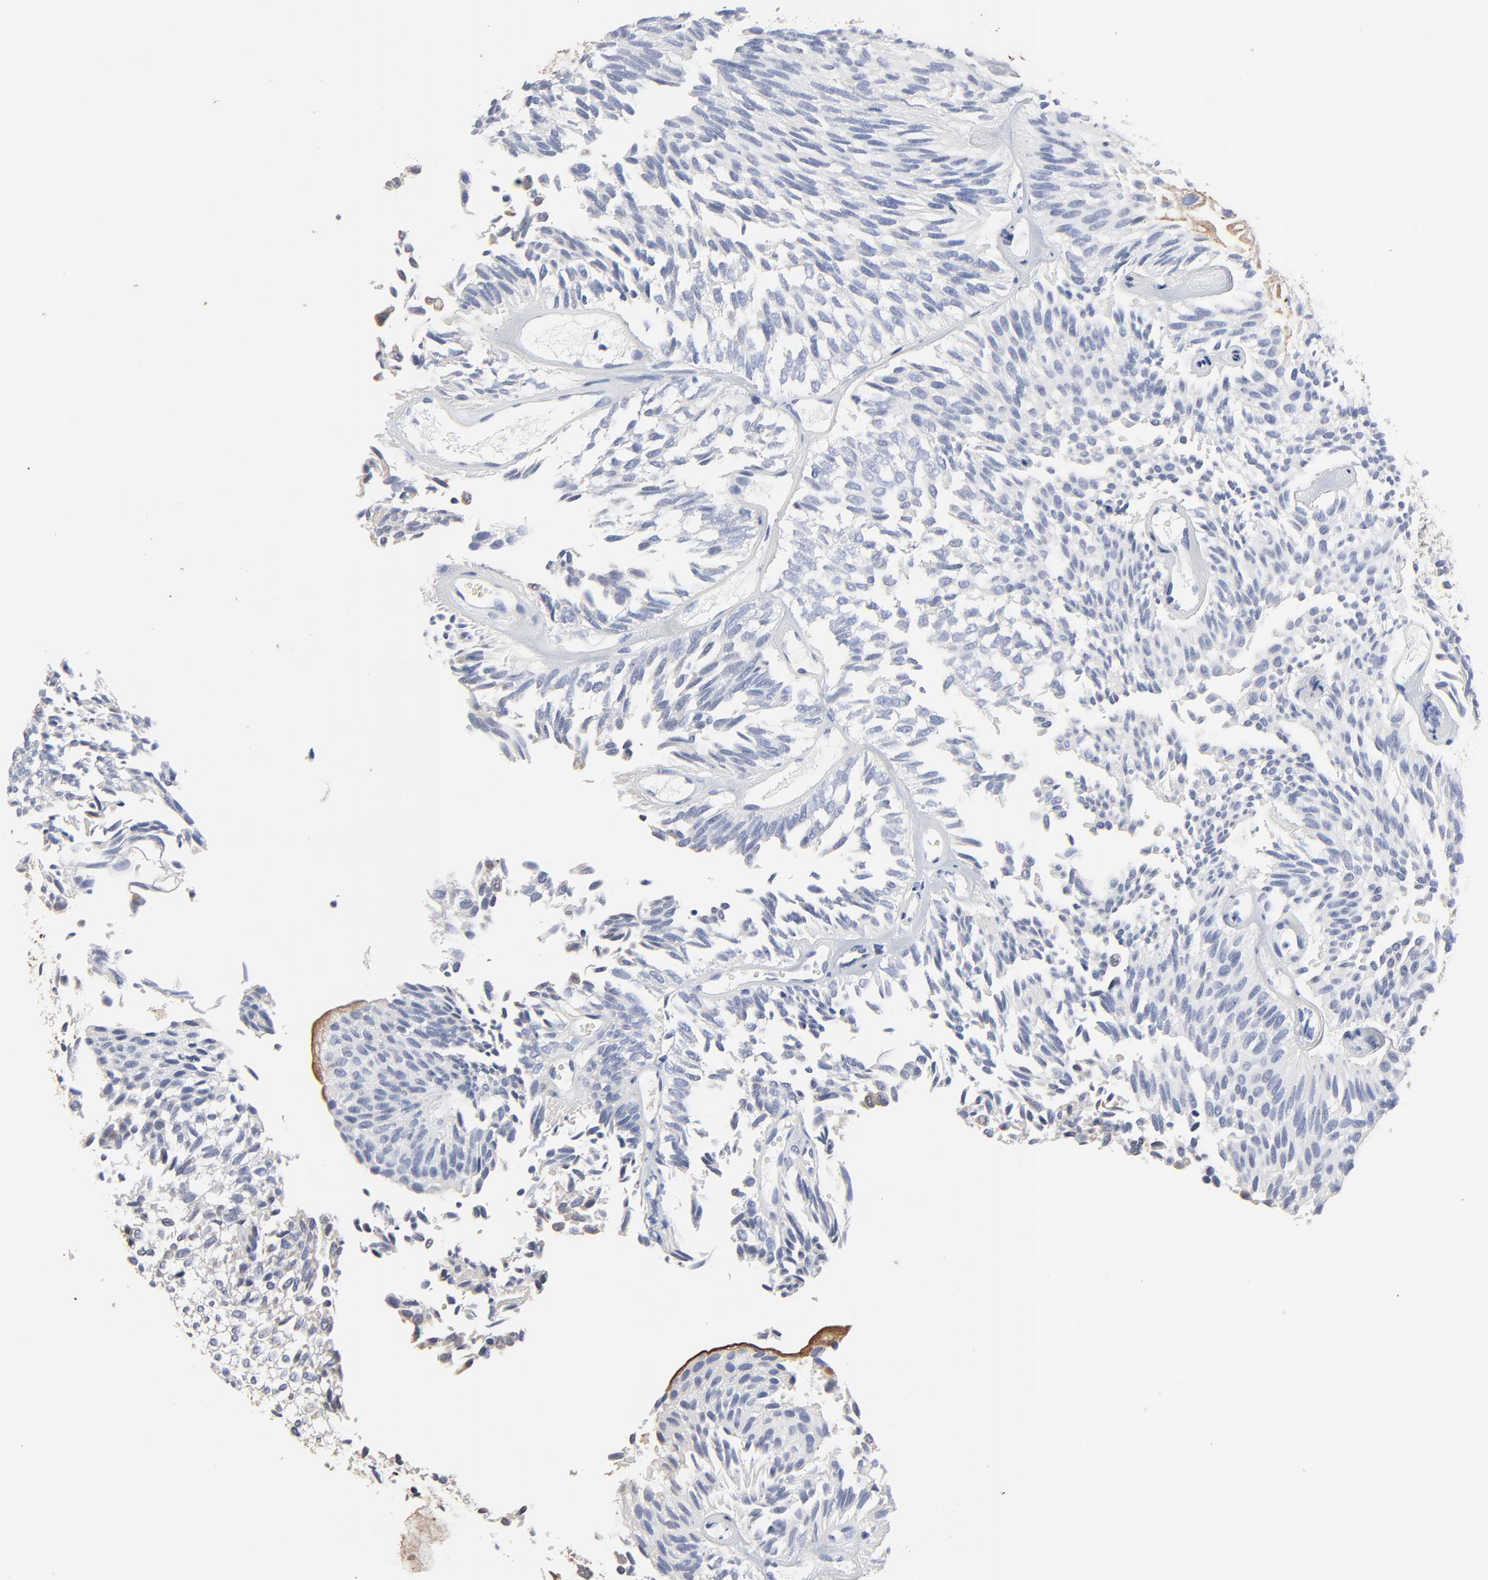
{"staining": {"intensity": "negative", "quantity": "none", "location": "none"}, "tissue": "urothelial cancer", "cell_type": "Tumor cells", "image_type": "cancer", "snomed": [{"axis": "morphology", "description": "Urothelial carcinoma, Low grade"}, {"axis": "topography", "description": "Urinary bladder"}], "caption": "There is no significant positivity in tumor cells of low-grade urothelial carcinoma.", "gene": "LNX1", "patient": {"sex": "male", "age": 76}}